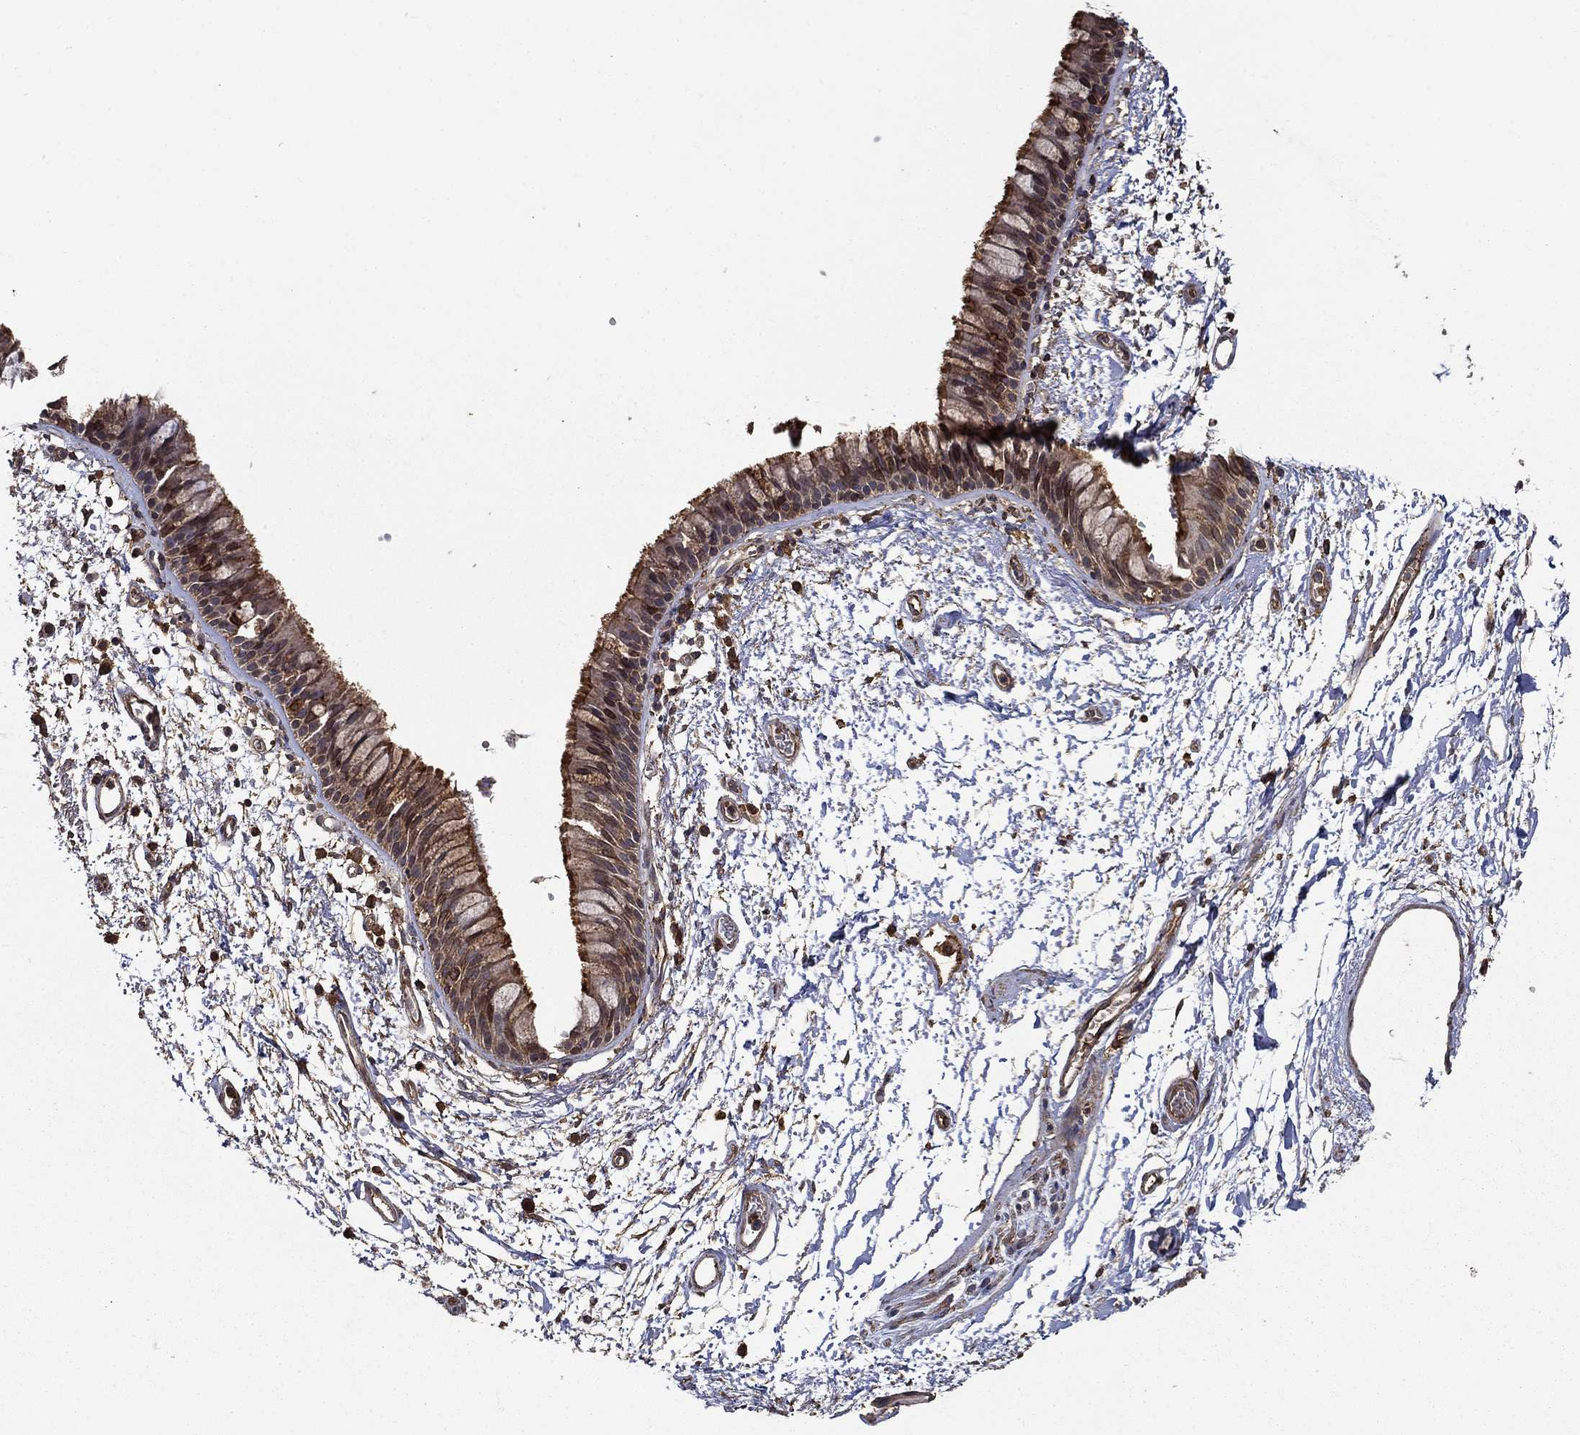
{"staining": {"intensity": "moderate", "quantity": "25%-75%", "location": "cytoplasmic/membranous"}, "tissue": "bronchus", "cell_type": "Respiratory epithelial cells", "image_type": "normal", "snomed": [{"axis": "morphology", "description": "Normal tissue, NOS"}, {"axis": "topography", "description": "Cartilage tissue"}, {"axis": "topography", "description": "Bronchus"}], "caption": "IHC micrograph of unremarkable human bronchus stained for a protein (brown), which exhibits medium levels of moderate cytoplasmic/membranous expression in approximately 25%-75% of respiratory epithelial cells.", "gene": "IFRD1", "patient": {"sex": "male", "age": 66}}